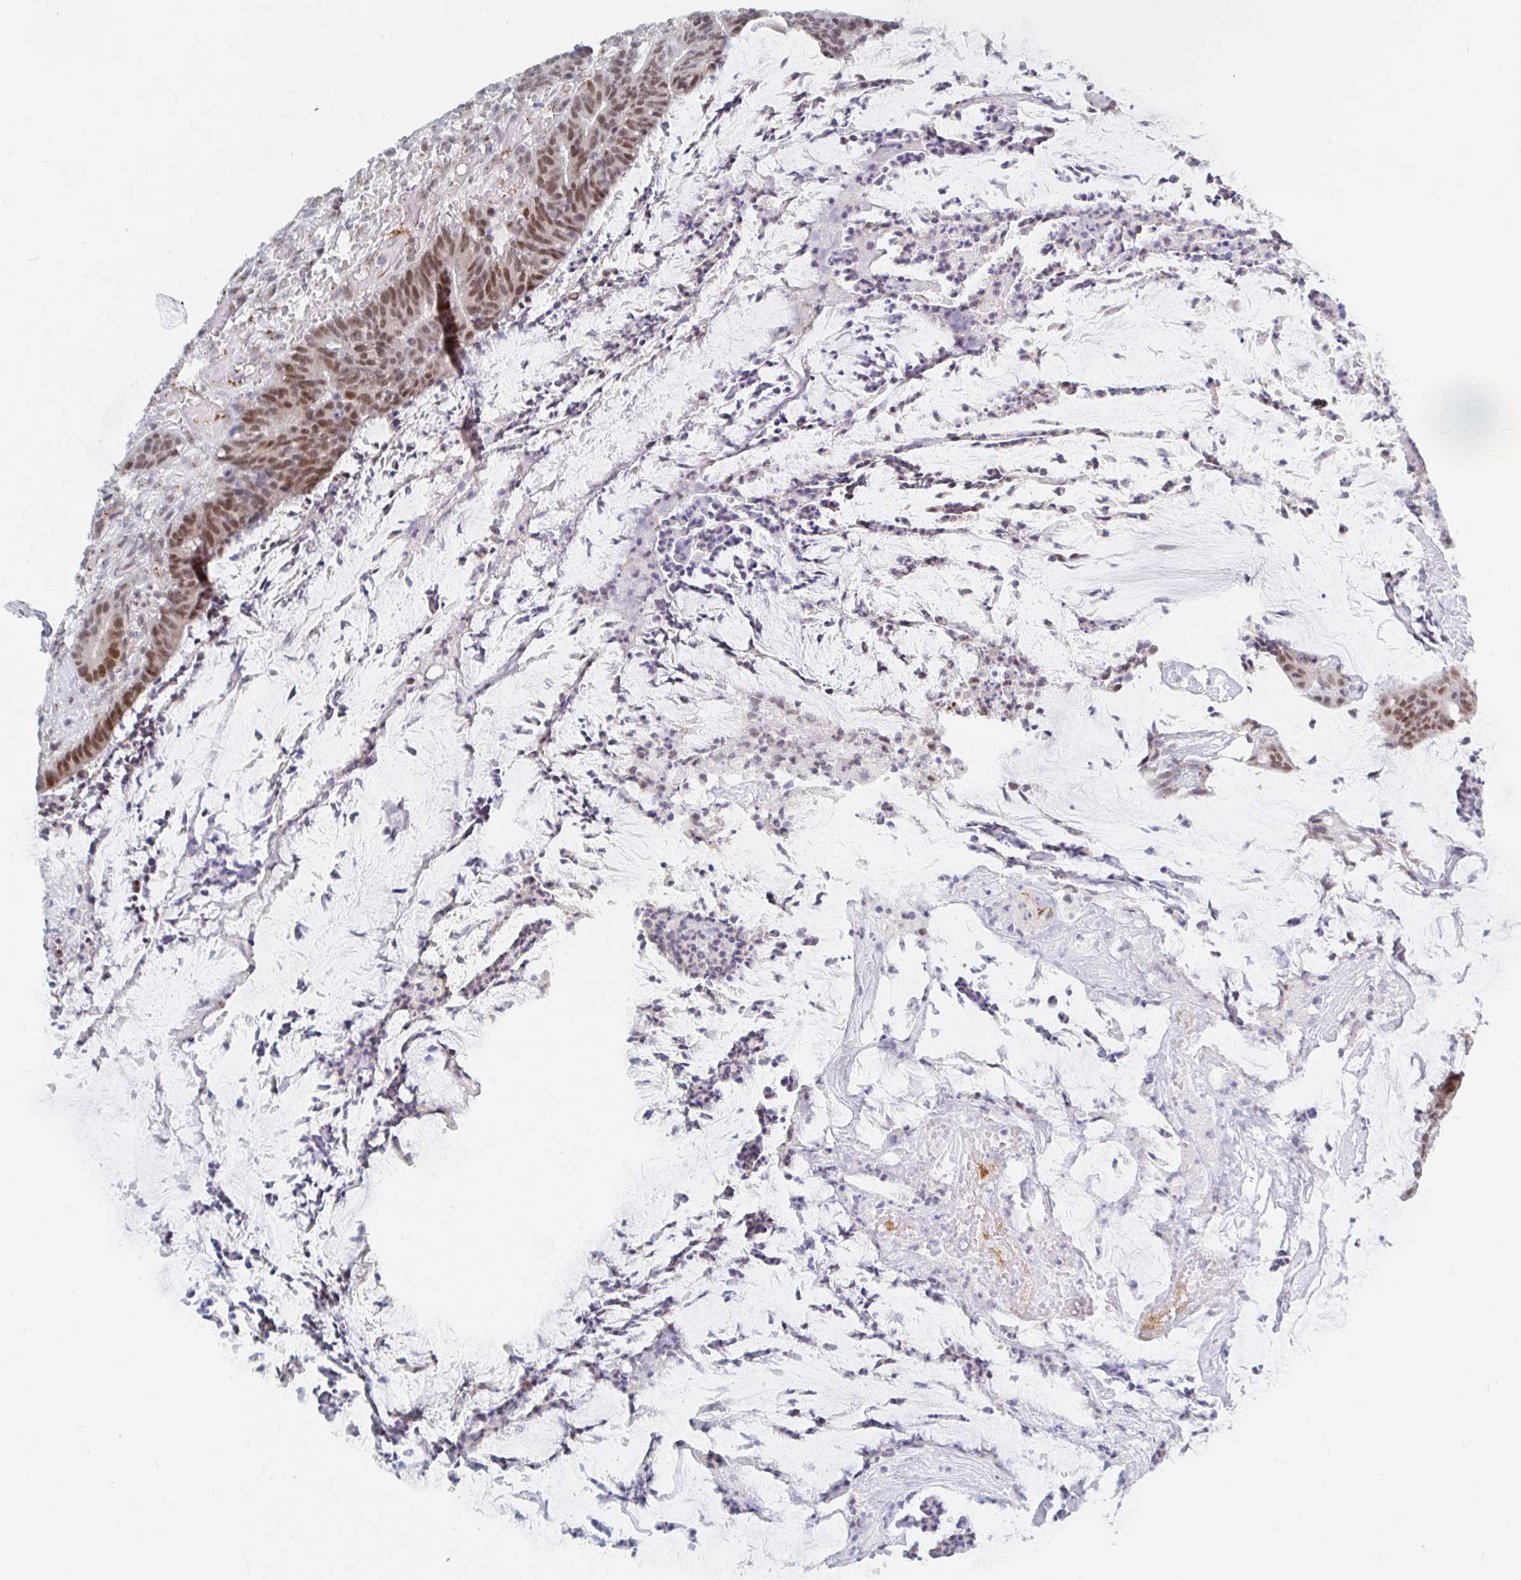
{"staining": {"intensity": "moderate", "quantity": ">75%", "location": "nuclear"}, "tissue": "colorectal cancer", "cell_type": "Tumor cells", "image_type": "cancer", "snomed": [{"axis": "morphology", "description": "Adenocarcinoma, NOS"}, {"axis": "topography", "description": "Colon"}], "caption": "Colorectal cancer (adenocarcinoma) was stained to show a protein in brown. There is medium levels of moderate nuclear positivity in approximately >75% of tumor cells.", "gene": "CHD2", "patient": {"sex": "female", "age": 78}}